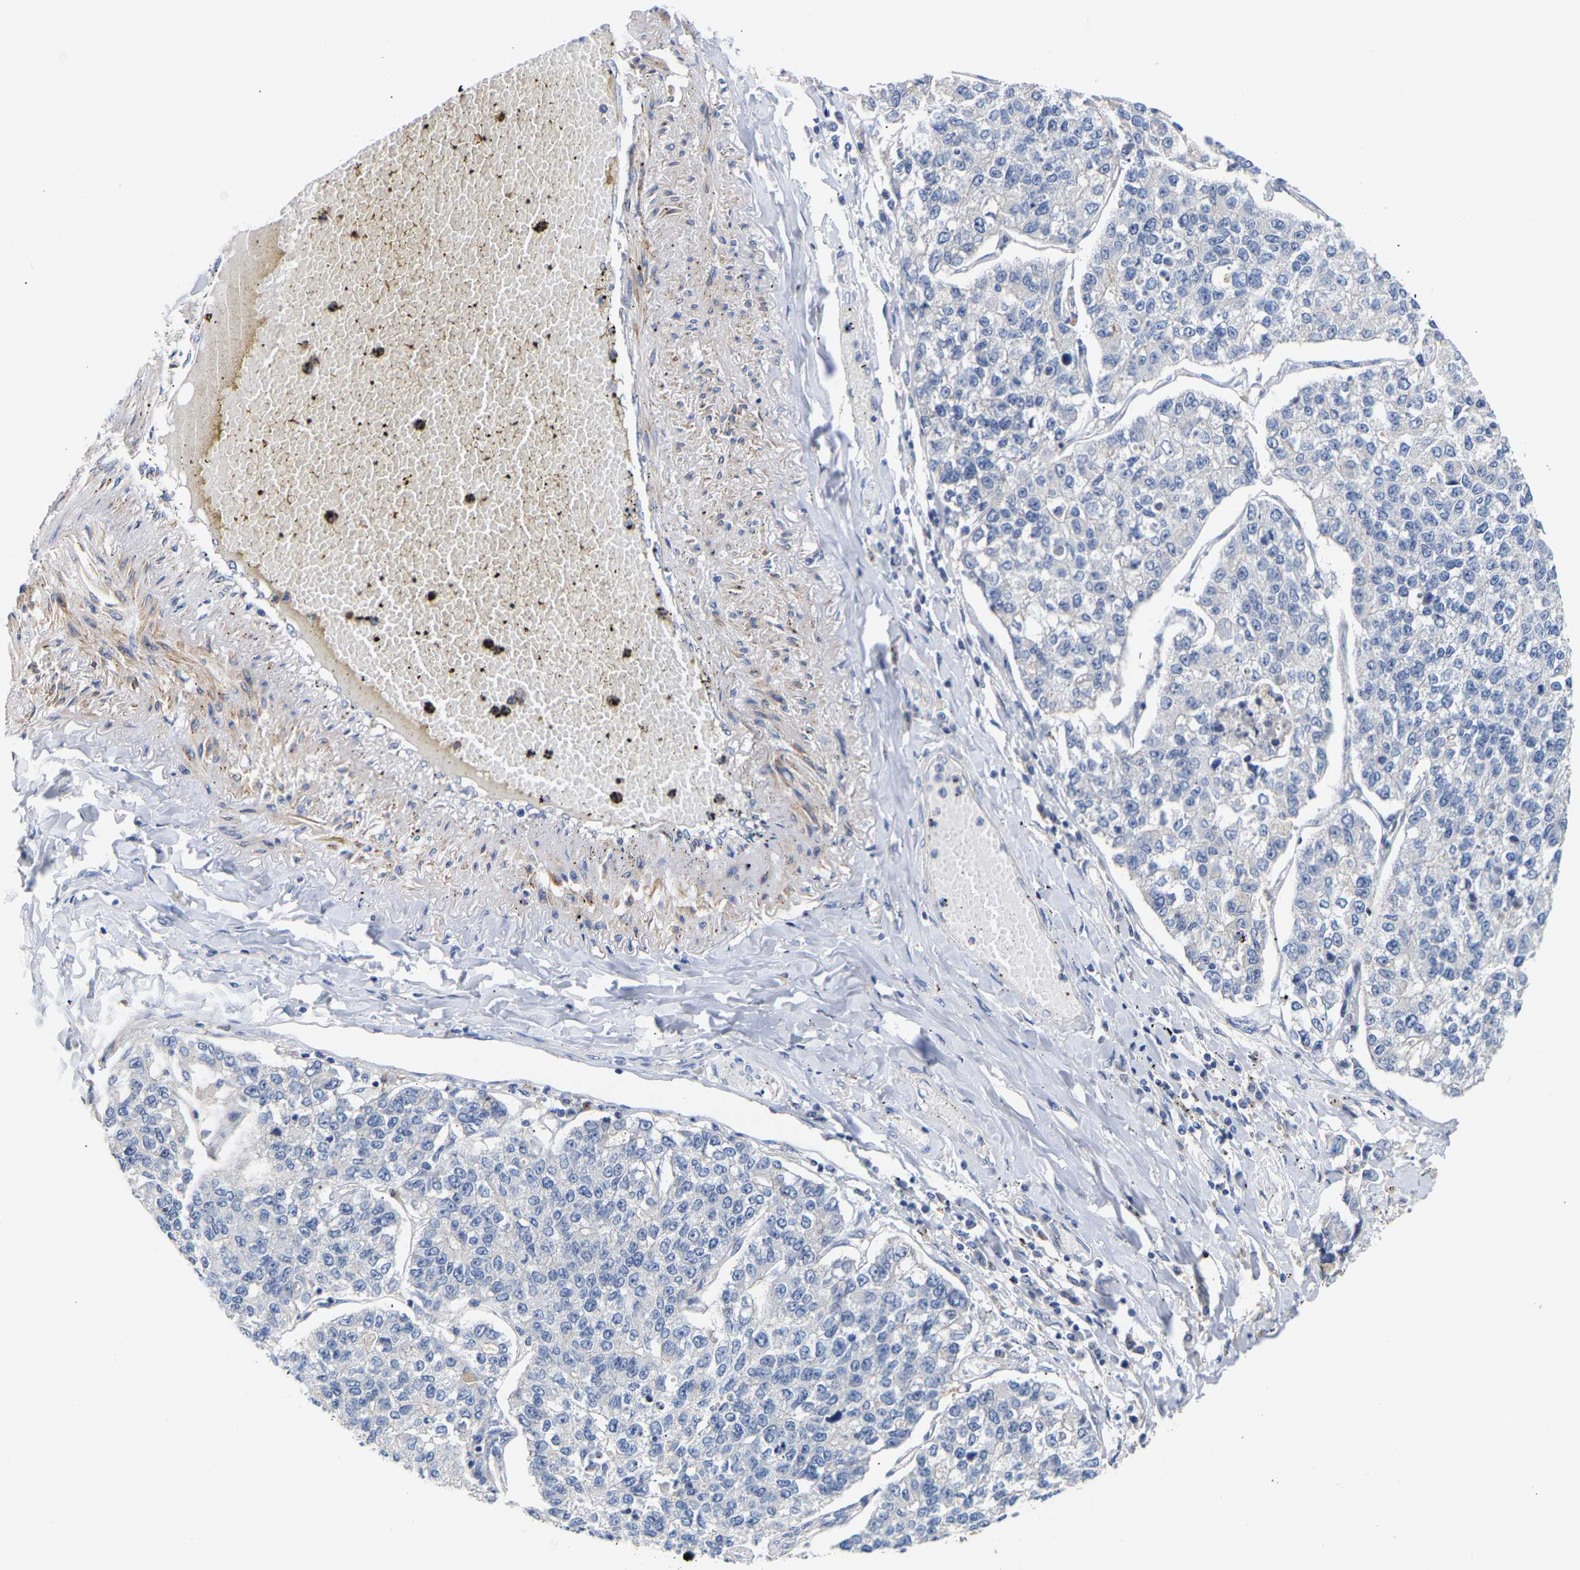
{"staining": {"intensity": "negative", "quantity": "none", "location": "none"}, "tissue": "lung cancer", "cell_type": "Tumor cells", "image_type": "cancer", "snomed": [{"axis": "morphology", "description": "Adenocarcinoma, NOS"}, {"axis": "topography", "description": "Lung"}], "caption": "An image of lung cancer (adenocarcinoma) stained for a protein shows no brown staining in tumor cells. (Stains: DAB (3,3'-diaminobenzidine) IHC with hematoxylin counter stain, Microscopy: brightfield microscopy at high magnification).", "gene": "KASH5", "patient": {"sex": "male", "age": 49}}